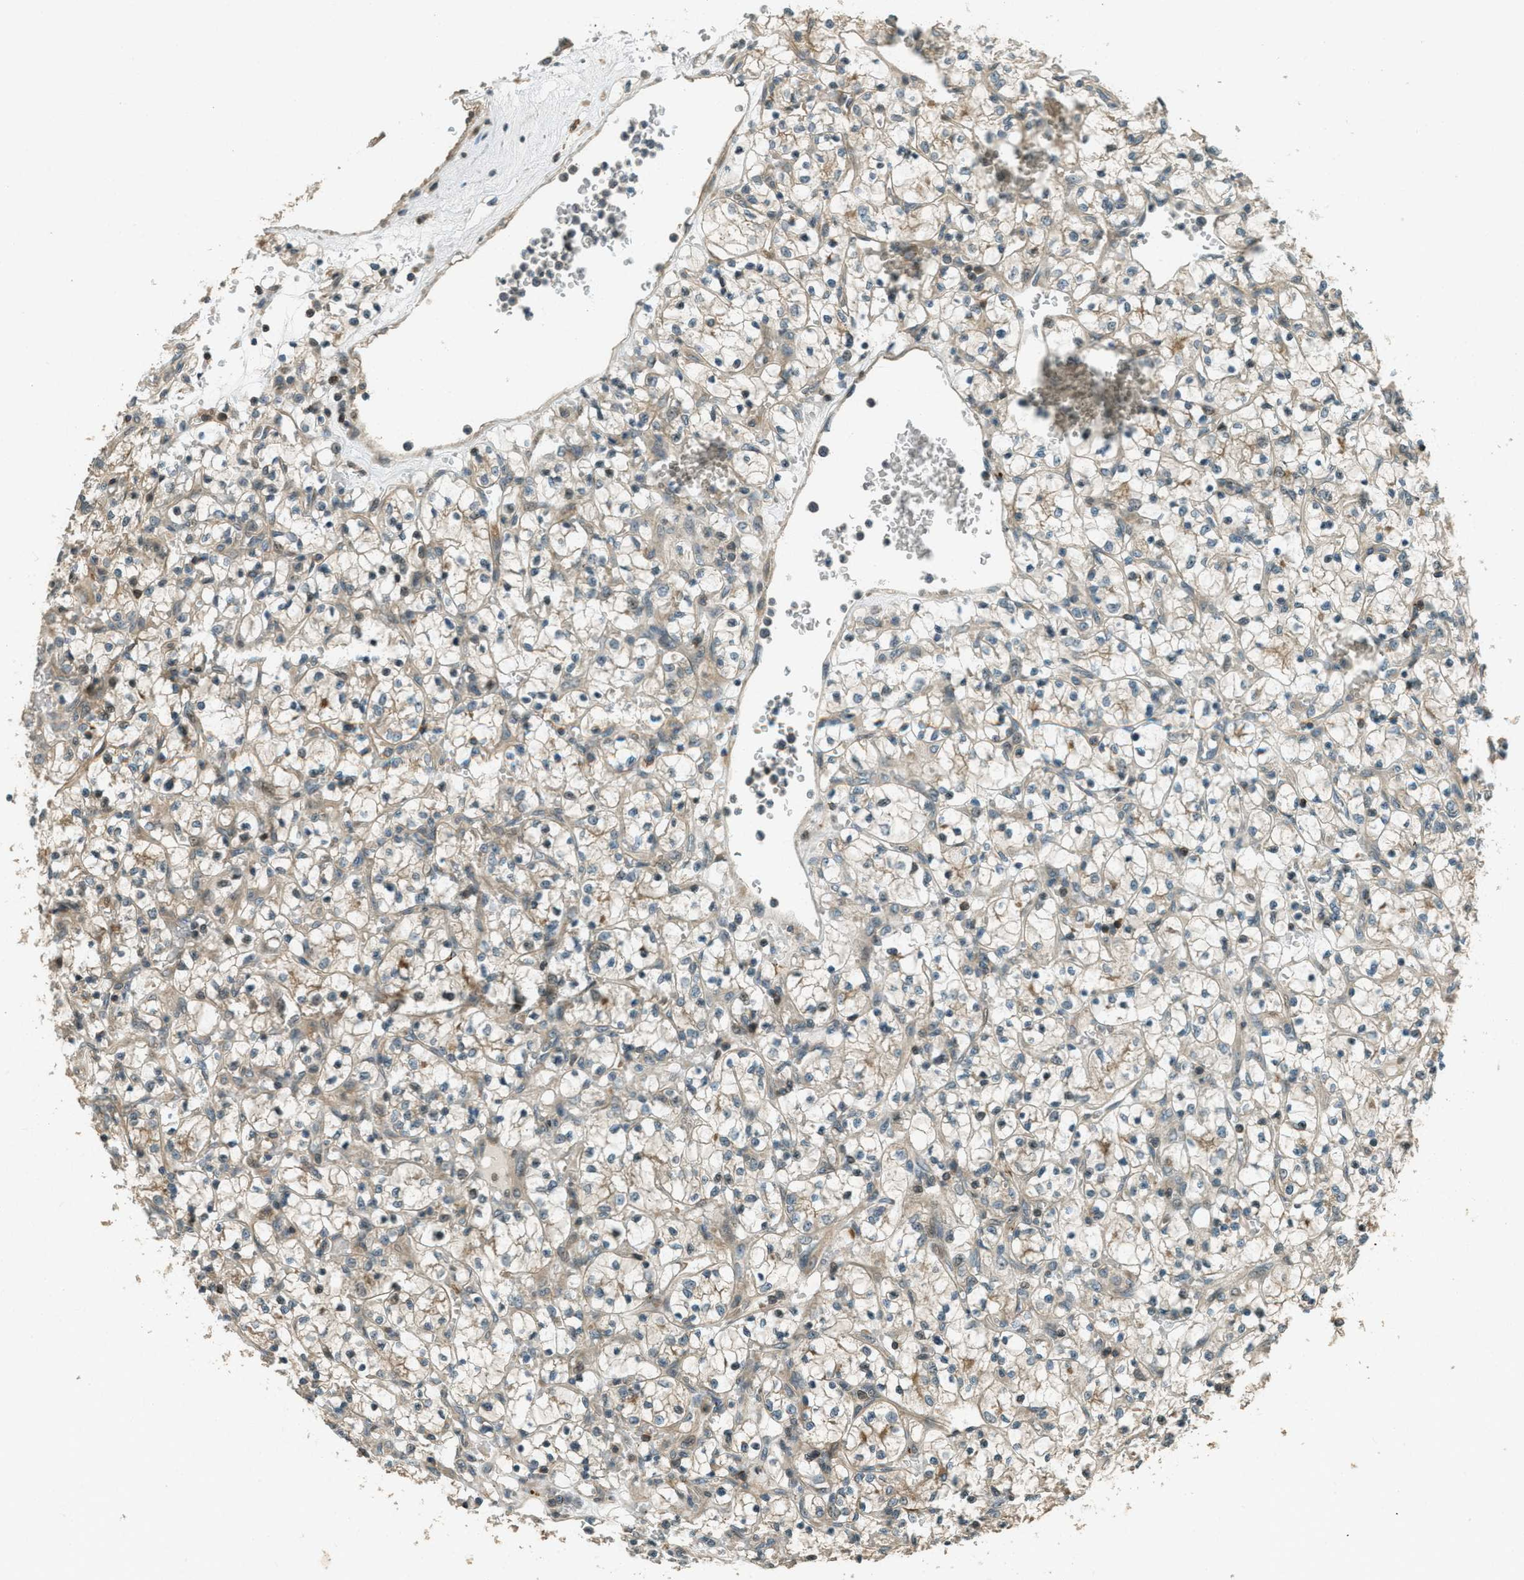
{"staining": {"intensity": "weak", "quantity": "25%-75%", "location": "cytoplasmic/membranous"}, "tissue": "renal cancer", "cell_type": "Tumor cells", "image_type": "cancer", "snomed": [{"axis": "morphology", "description": "Adenocarcinoma, NOS"}, {"axis": "topography", "description": "Kidney"}], "caption": "Human renal adenocarcinoma stained for a protein (brown) displays weak cytoplasmic/membranous positive expression in about 25%-75% of tumor cells.", "gene": "PTPN23", "patient": {"sex": "female", "age": 69}}